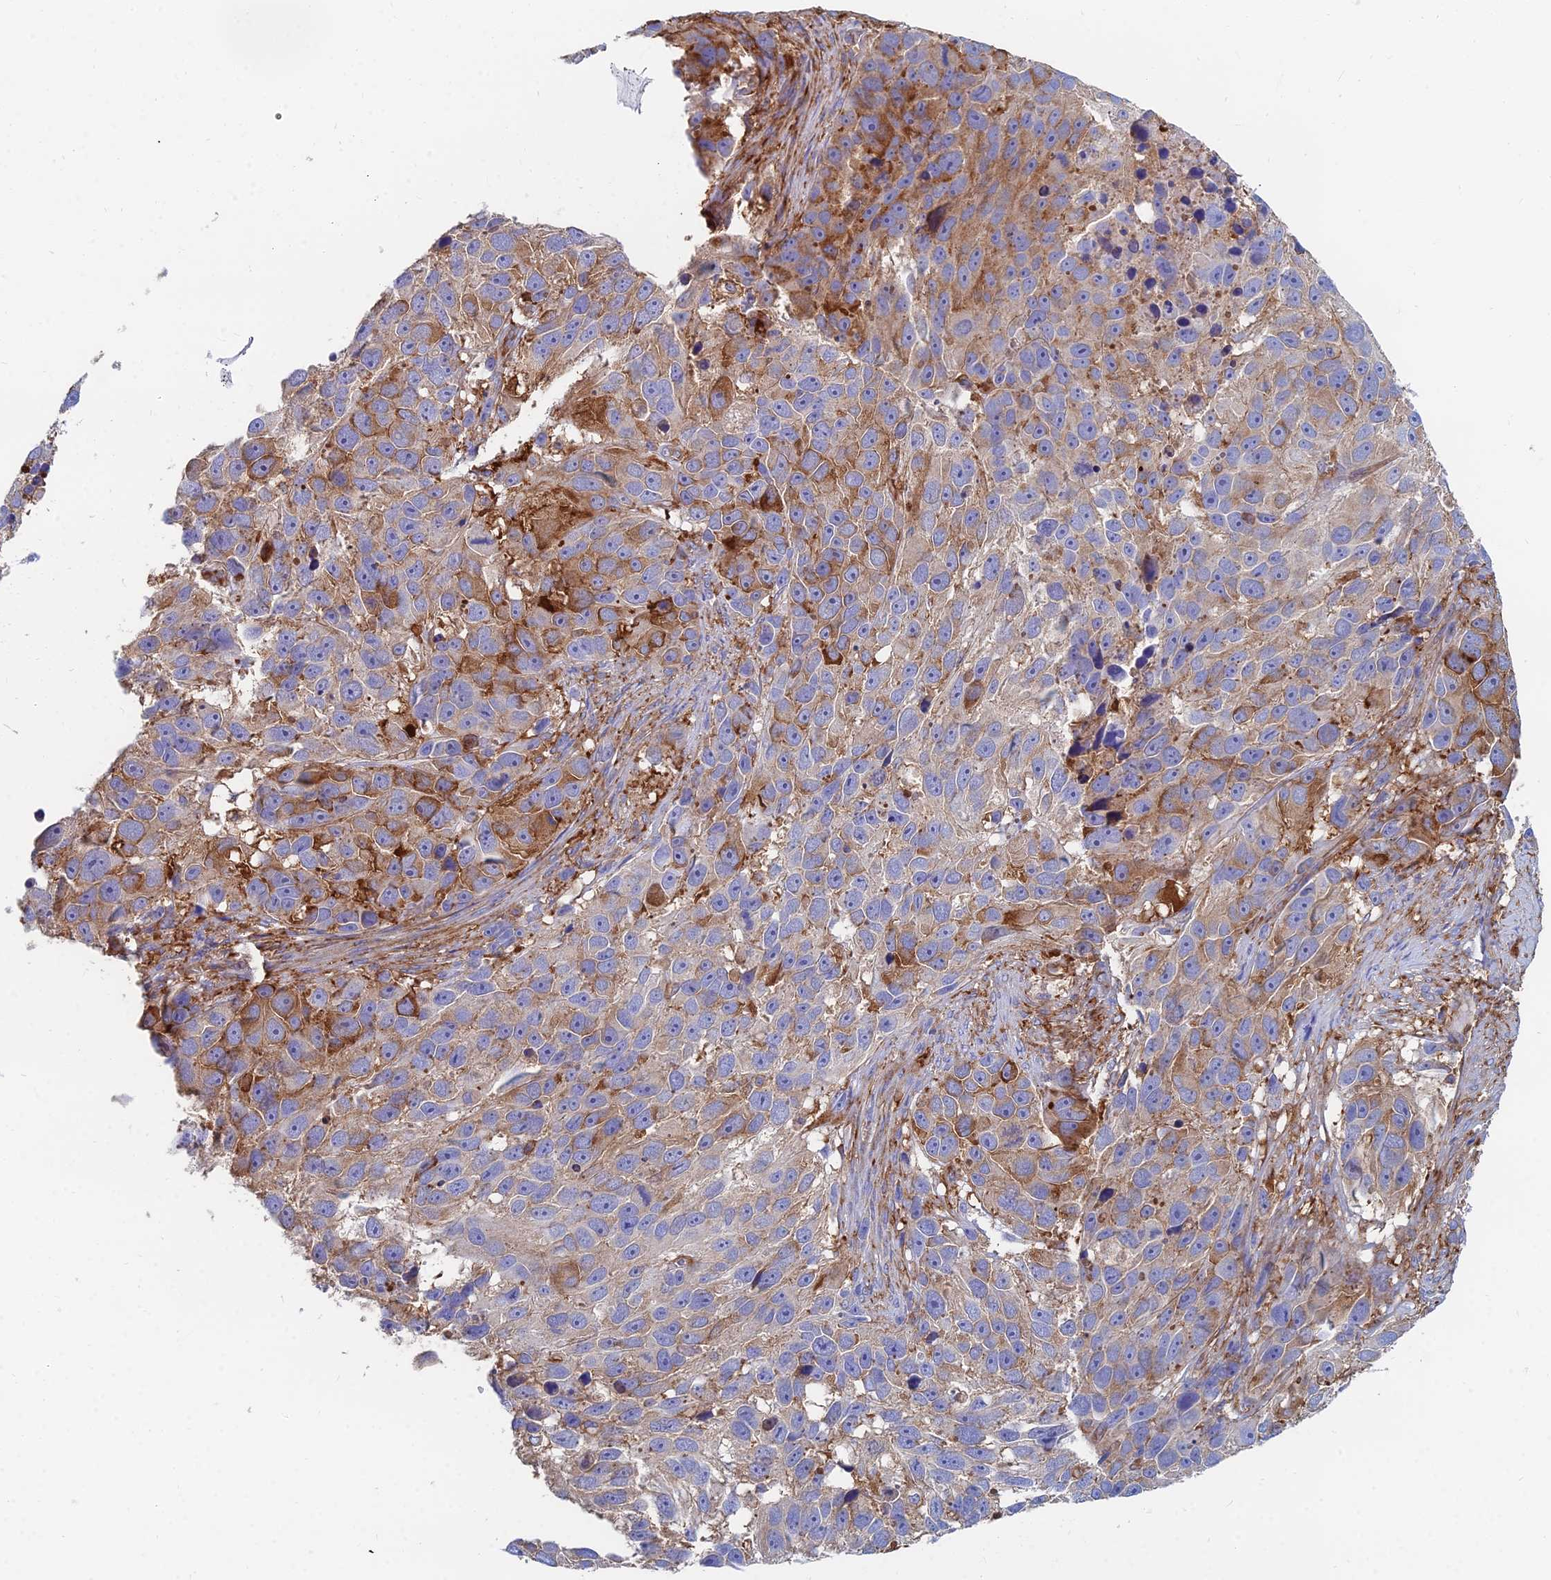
{"staining": {"intensity": "moderate", "quantity": "25%-75%", "location": "cytoplasmic/membranous"}, "tissue": "melanoma", "cell_type": "Tumor cells", "image_type": "cancer", "snomed": [{"axis": "morphology", "description": "Malignant melanoma, NOS"}, {"axis": "topography", "description": "Skin"}], "caption": "Human melanoma stained for a protein (brown) reveals moderate cytoplasmic/membranous positive staining in approximately 25%-75% of tumor cells.", "gene": "GPR42", "patient": {"sex": "male", "age": 84}}